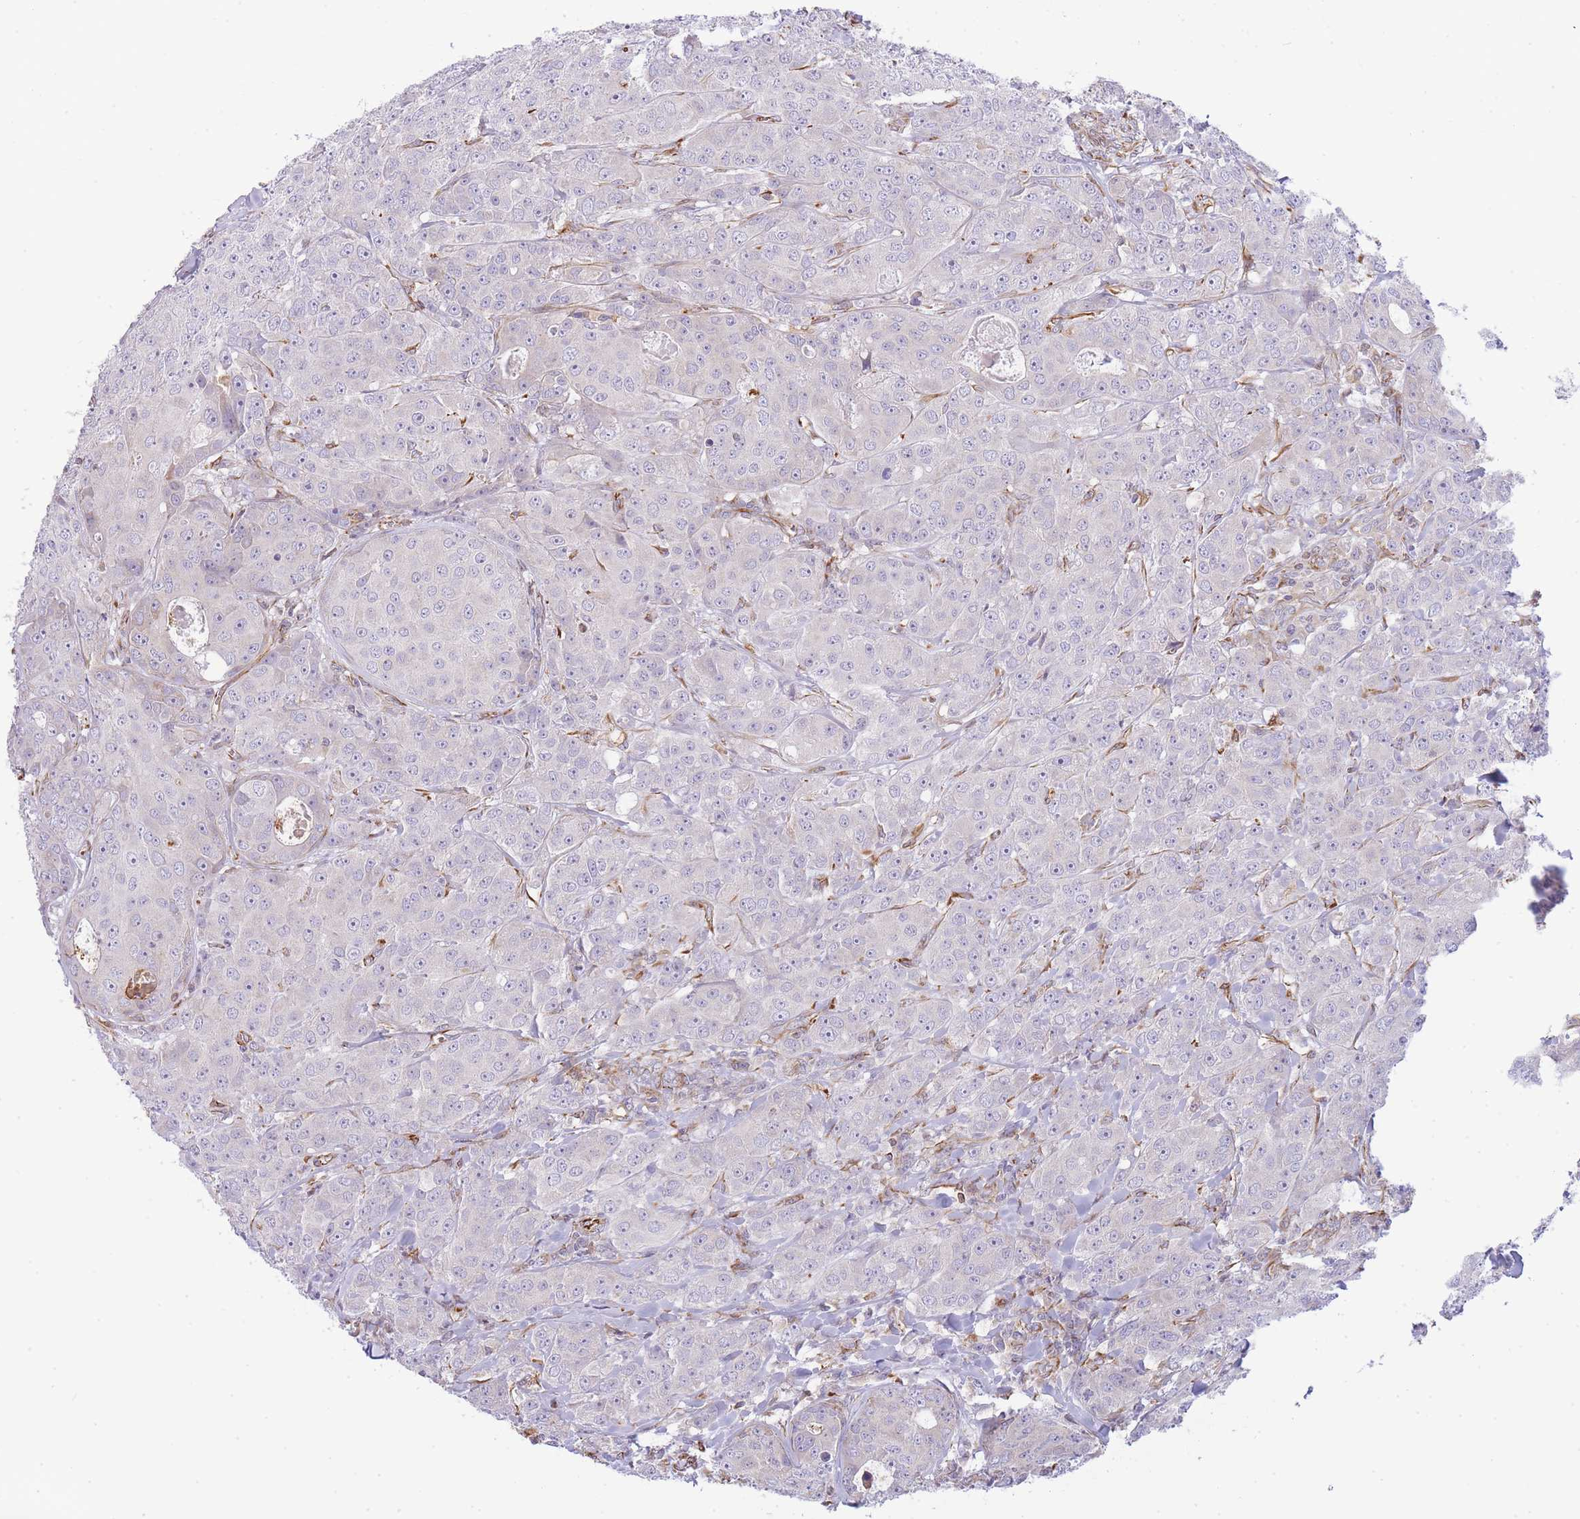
{"staining": {"intensity": "negative", "quantity": "none", "location": "none"}, "tissue": "breast cancer", "cell_type": "Tumor cells", "image_type": "cancer", "snomed": [{"axis": "morphology", "description": "Duct carcinoma"}, {"axis": "topography", "description": "Breast"}], "caption": "Protein analysis of breast invasive ductal carcinoma exhibits no significant positivity in tumor cells.", "gene": "ECPAS", "patient": {"sex": "female", "age": 43}}